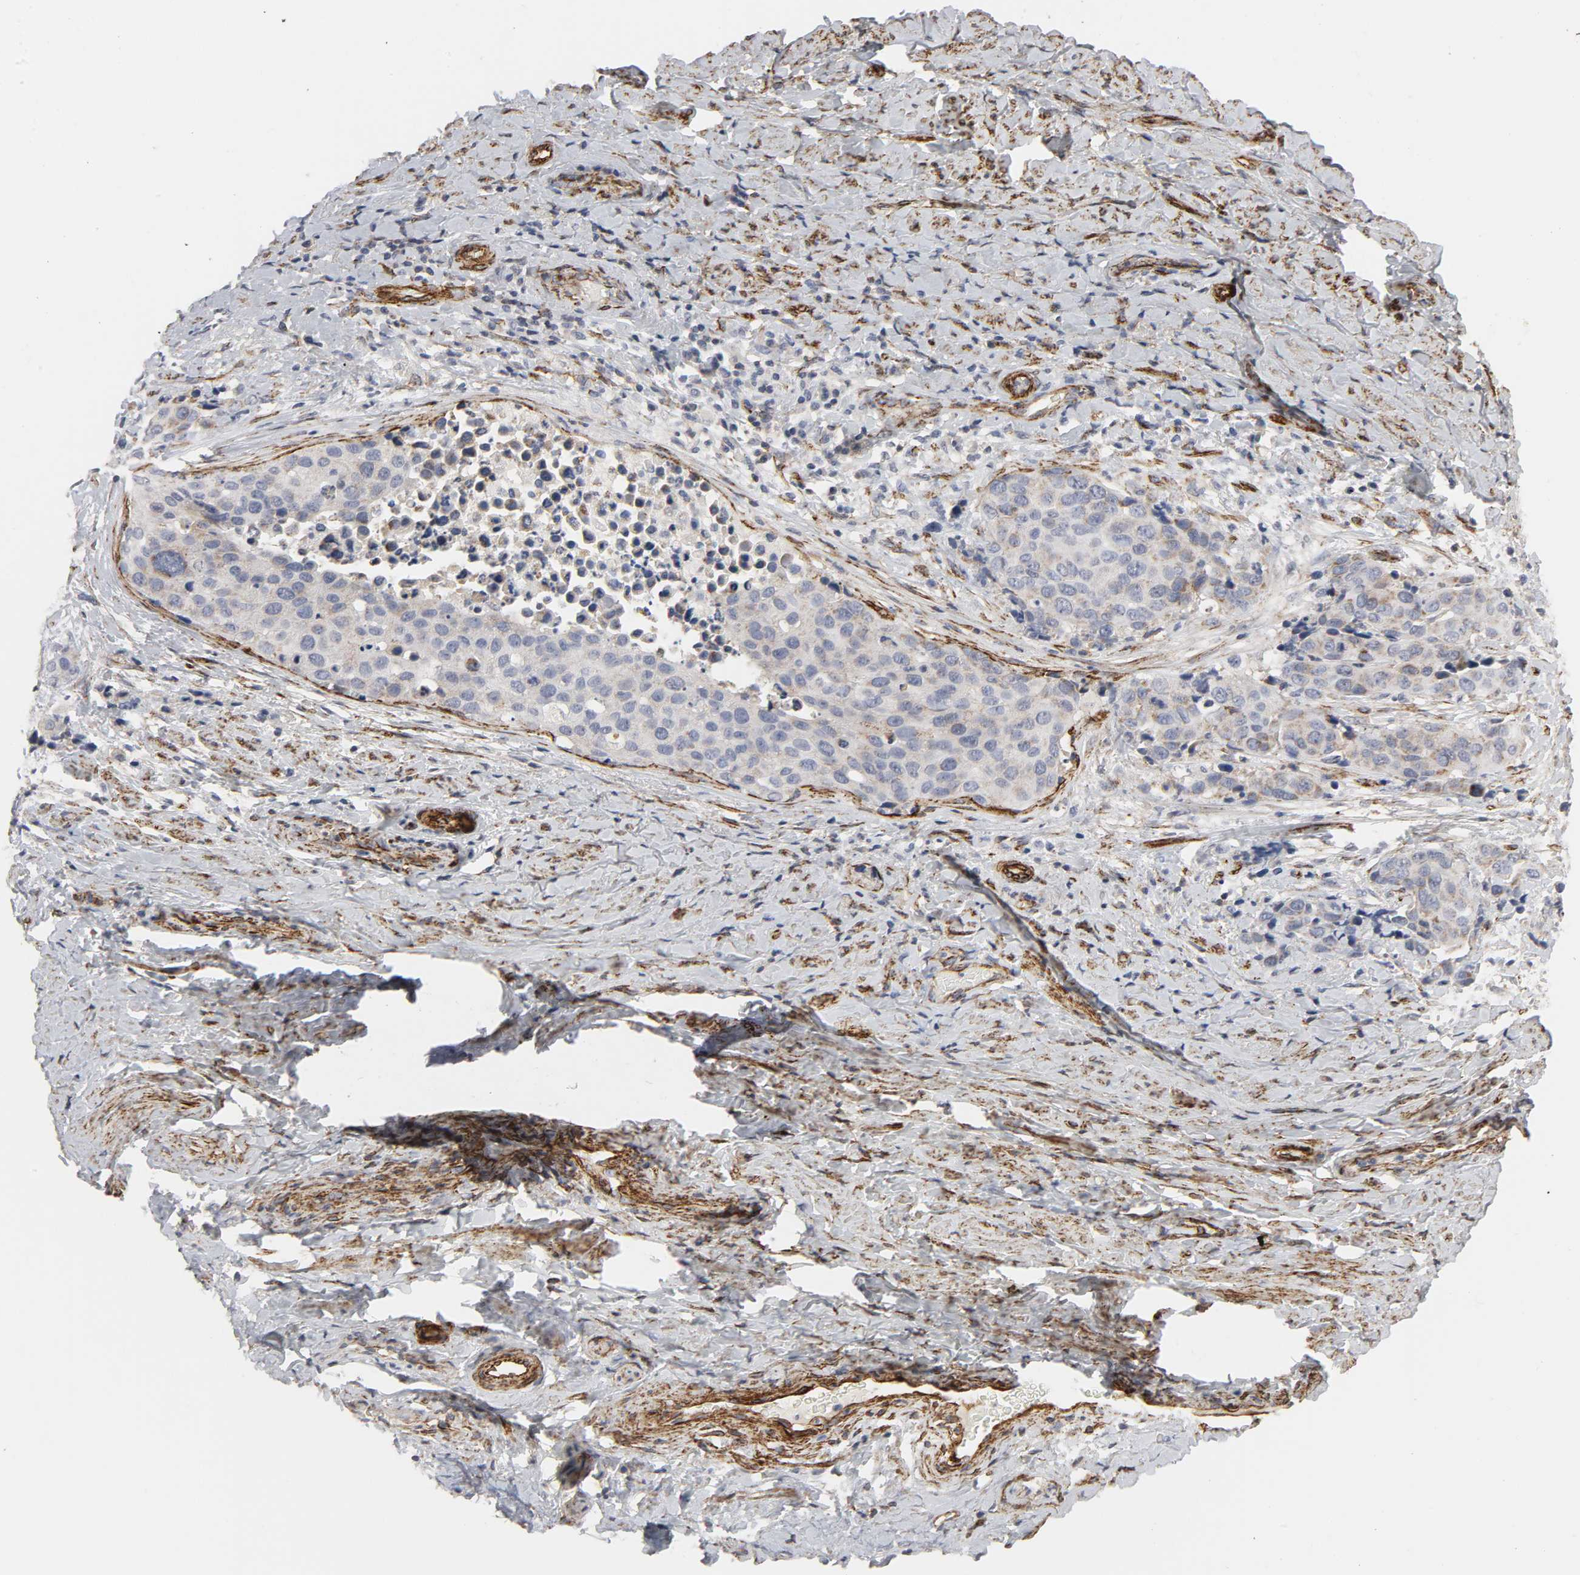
{"staining": {"intensity": "negative", "quantity": "none", "location": "none"}, "tissue": "cervical cancer", "cell_type": "Tumor cells", "image_type": "cancer", "snomed": [{"axis": "morphology", "description": "Squamous cell carcinoma, NOS"}, {"axis": "topography", "description": "Cervix"}], "caption": "Immunohistochemistry image of neoplastic tissue: cervical cancer stained with DAB shows no significant protein expression in tumor cells.", "gene": "GNG2", "patient": {"sex": "female", "age": 54}}